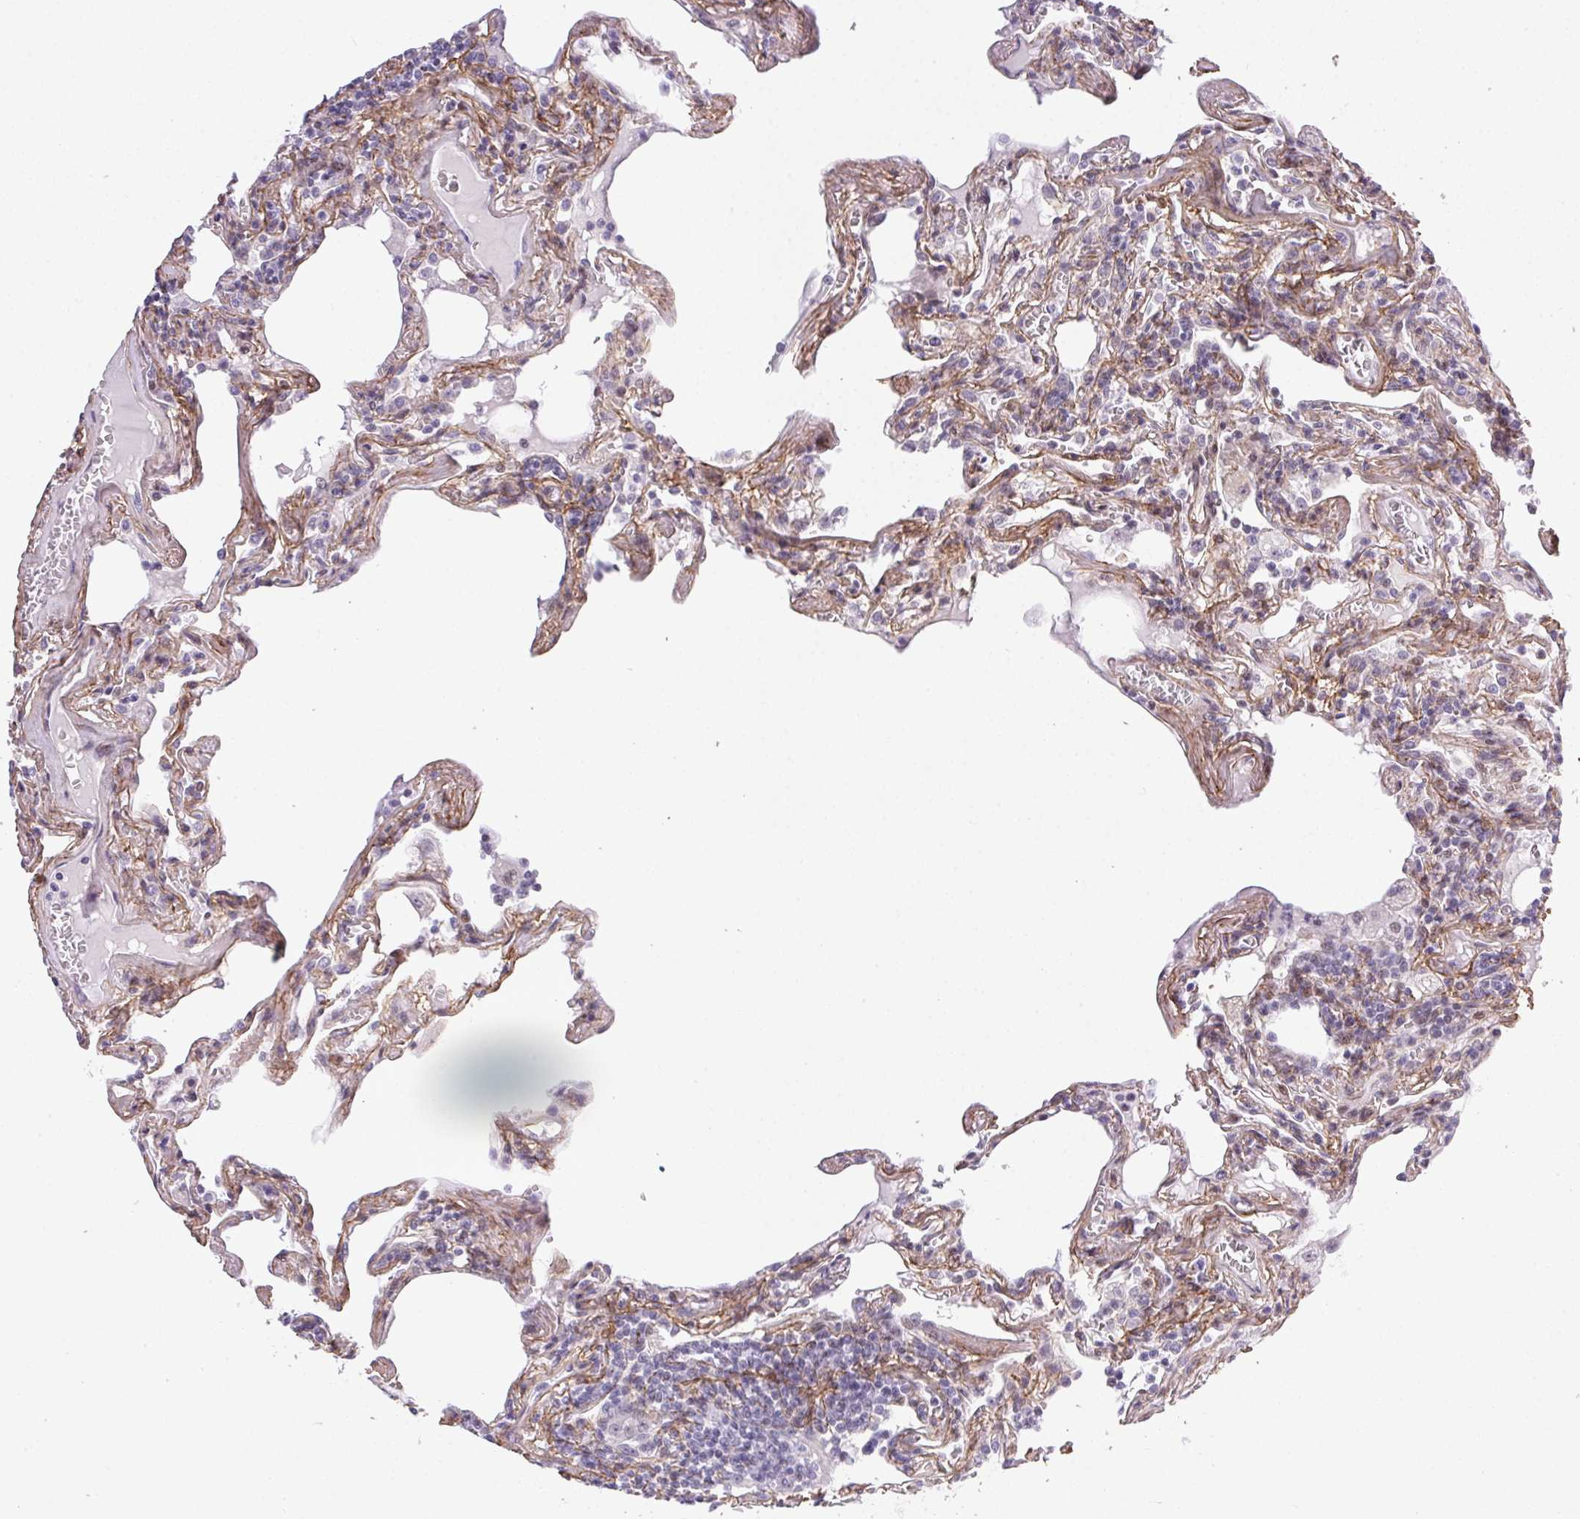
{"staining": {"intensity": "negative", "quantity": "none", "location": "none"}, "tissue": "lymphoma", "cell_type": "Tumor cells", "image_type": "cancer", "snomed": [{"axis": "morphology", "description": "Malignant lymphoma, non-Hodgkin's type, Low grade"}, {"axis": "topography", "description": "Lung"}], "caption": "A micrograph of low-grade malignant lymphoma, non-Hodgkin's type stained for a protein shows no brown staining in tumor cells.", "gene": "PDZD2", "patient": {"sex": "female", "age": 71}}